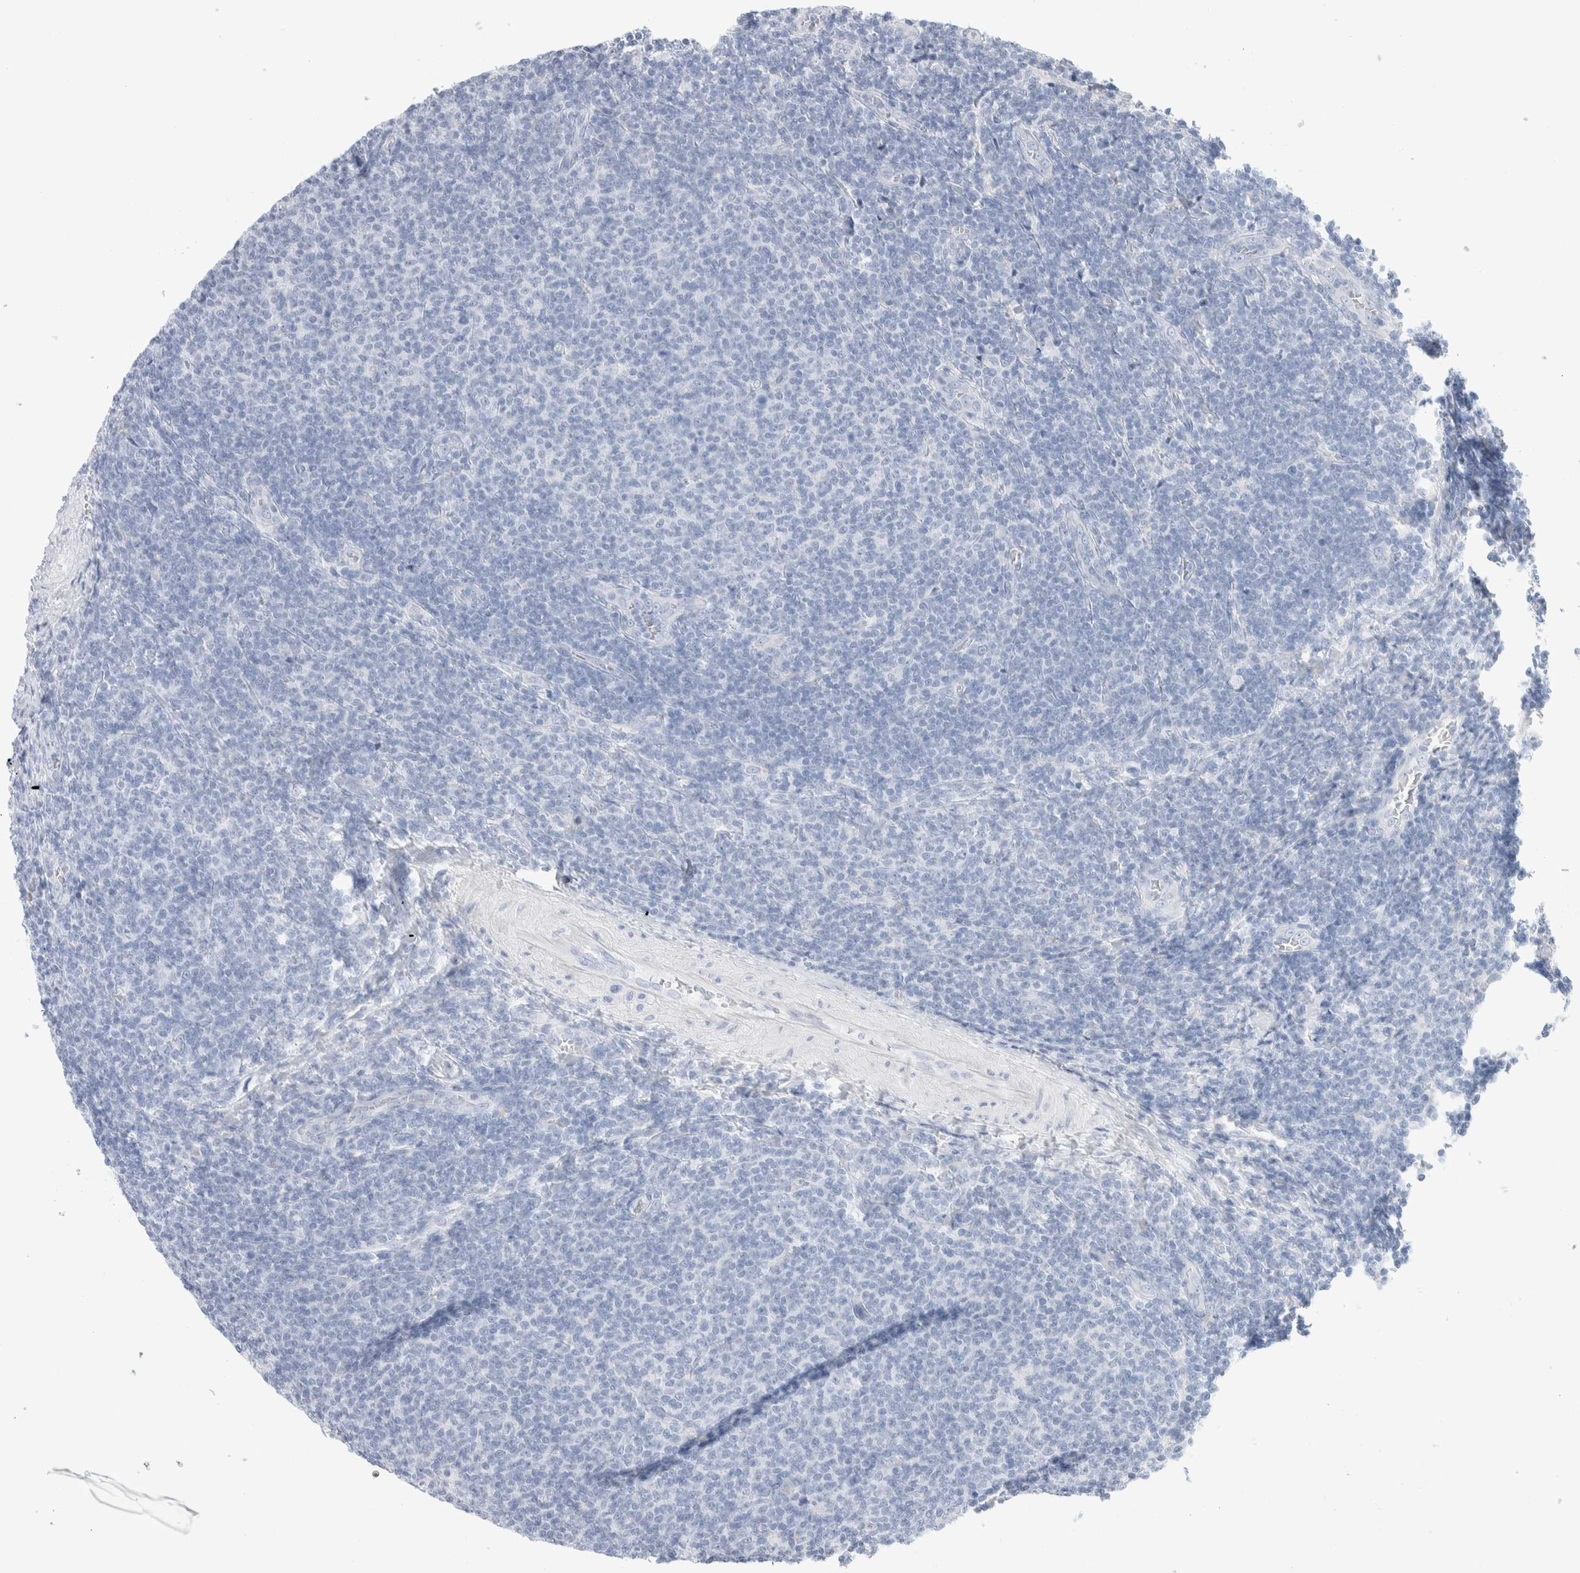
{"staining": {"intensity": "negative", "quantity": "none", "location": "none"}, "tissue": "lymphoma", "cell_type": "Tumor cells", "image_type": "cancer", "snomed": [{"axis": "morphology", "description": "Malignant lymphoma, non-Hodgkin's type, Low grade"}, {"axis": "topography", "description": "Lymph node"}], "caption": "Image shows no significant protein staining in tumor cells of lymphoma.", "gene": "GDA", "patient": {"sex": "male", "age": 66}}